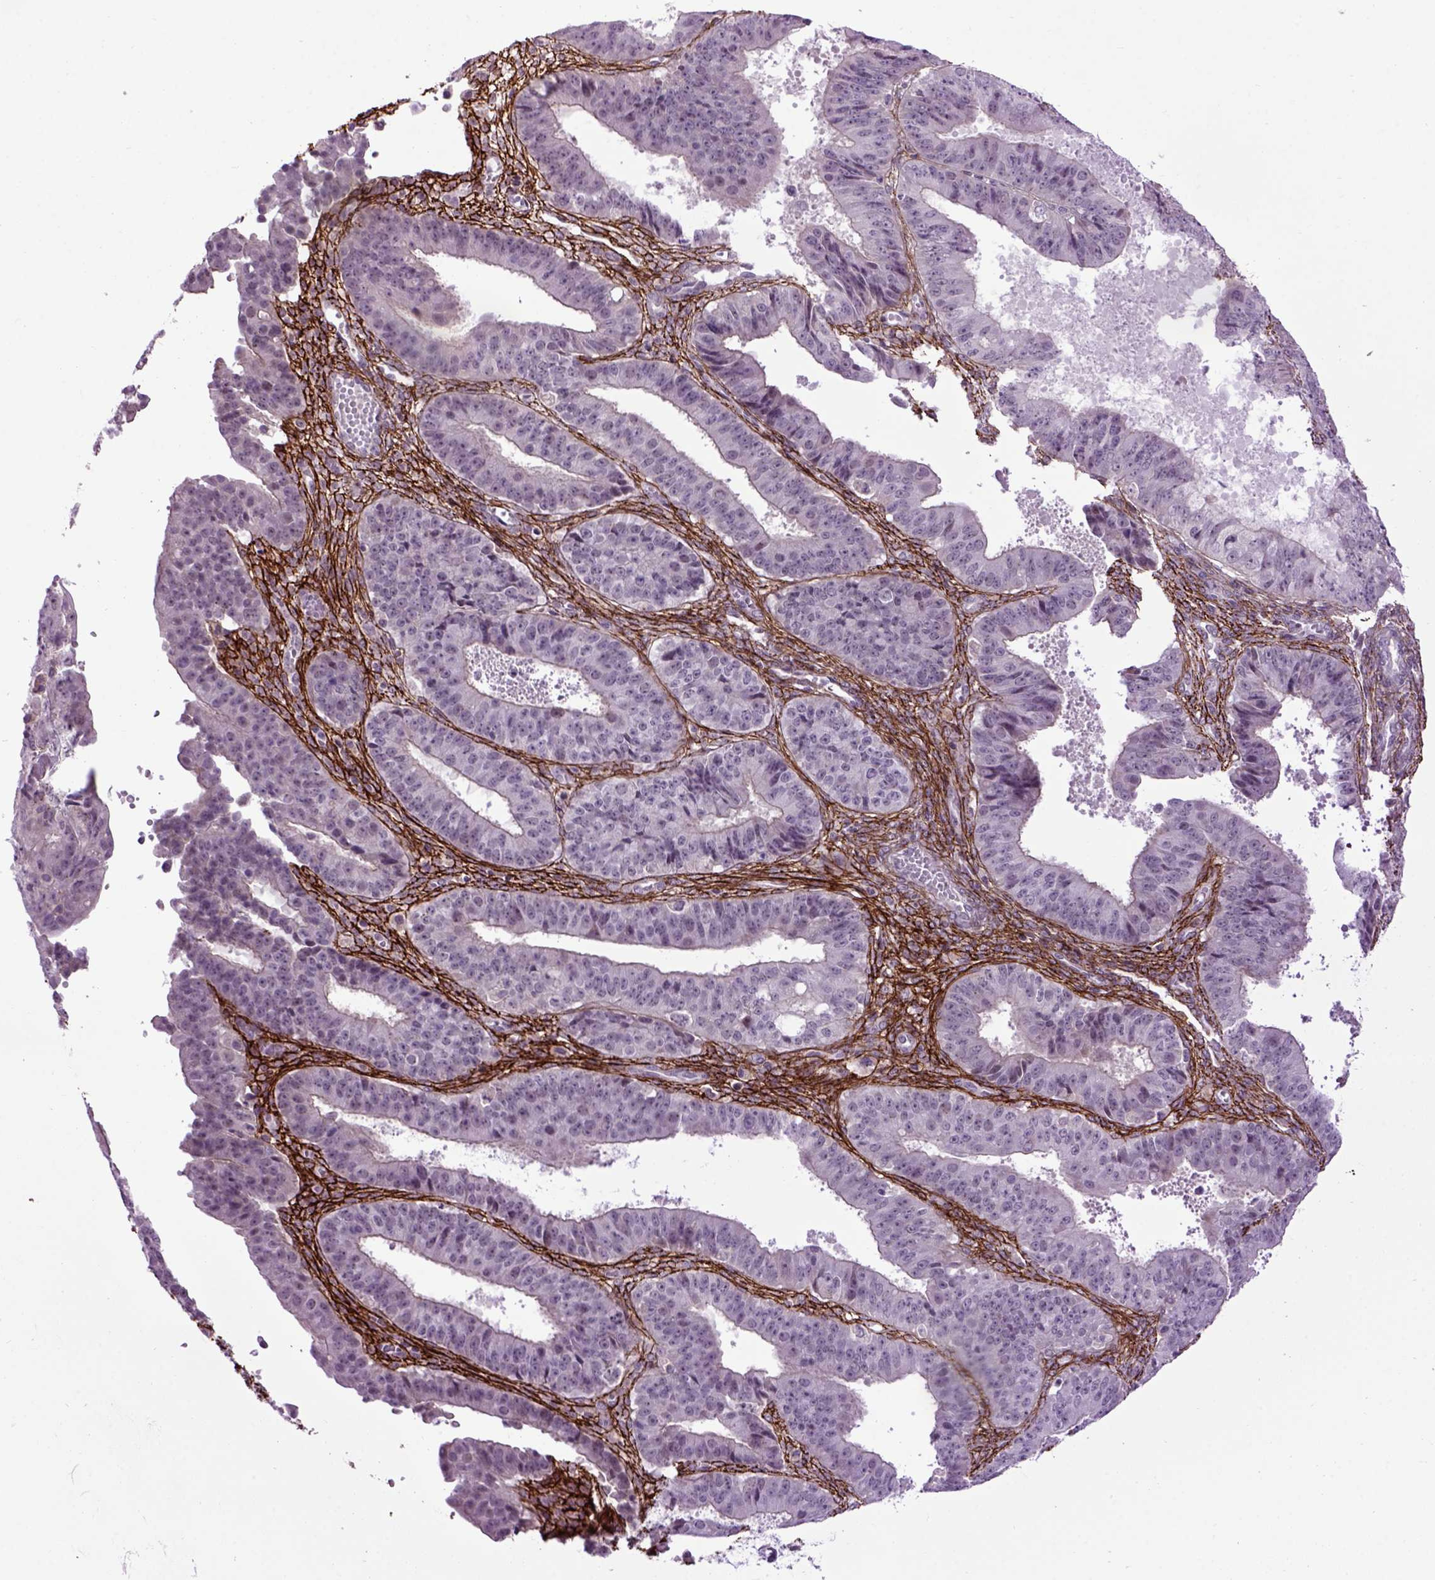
{"staining": {"intensity": "negative", "quantity": "none", "location": "none"}, "tissue": "ovarian cancer", "cell_type": "Tumor cells", "image_type": "cancer", "snomed": [{"axis": "morphology", "description": "Carcinoma, endometroid"}, {"axis": "topography", "description": "Ovary"}], "caption": "Immunohistochemistry (IHC) photomicrograph of endometroid carcinoma (ovarian) stained for a protein (brown), which displays no staining in tumor cells.", "gene": "EMILIN3", "patient": {"sex": "female", "age": 42}}